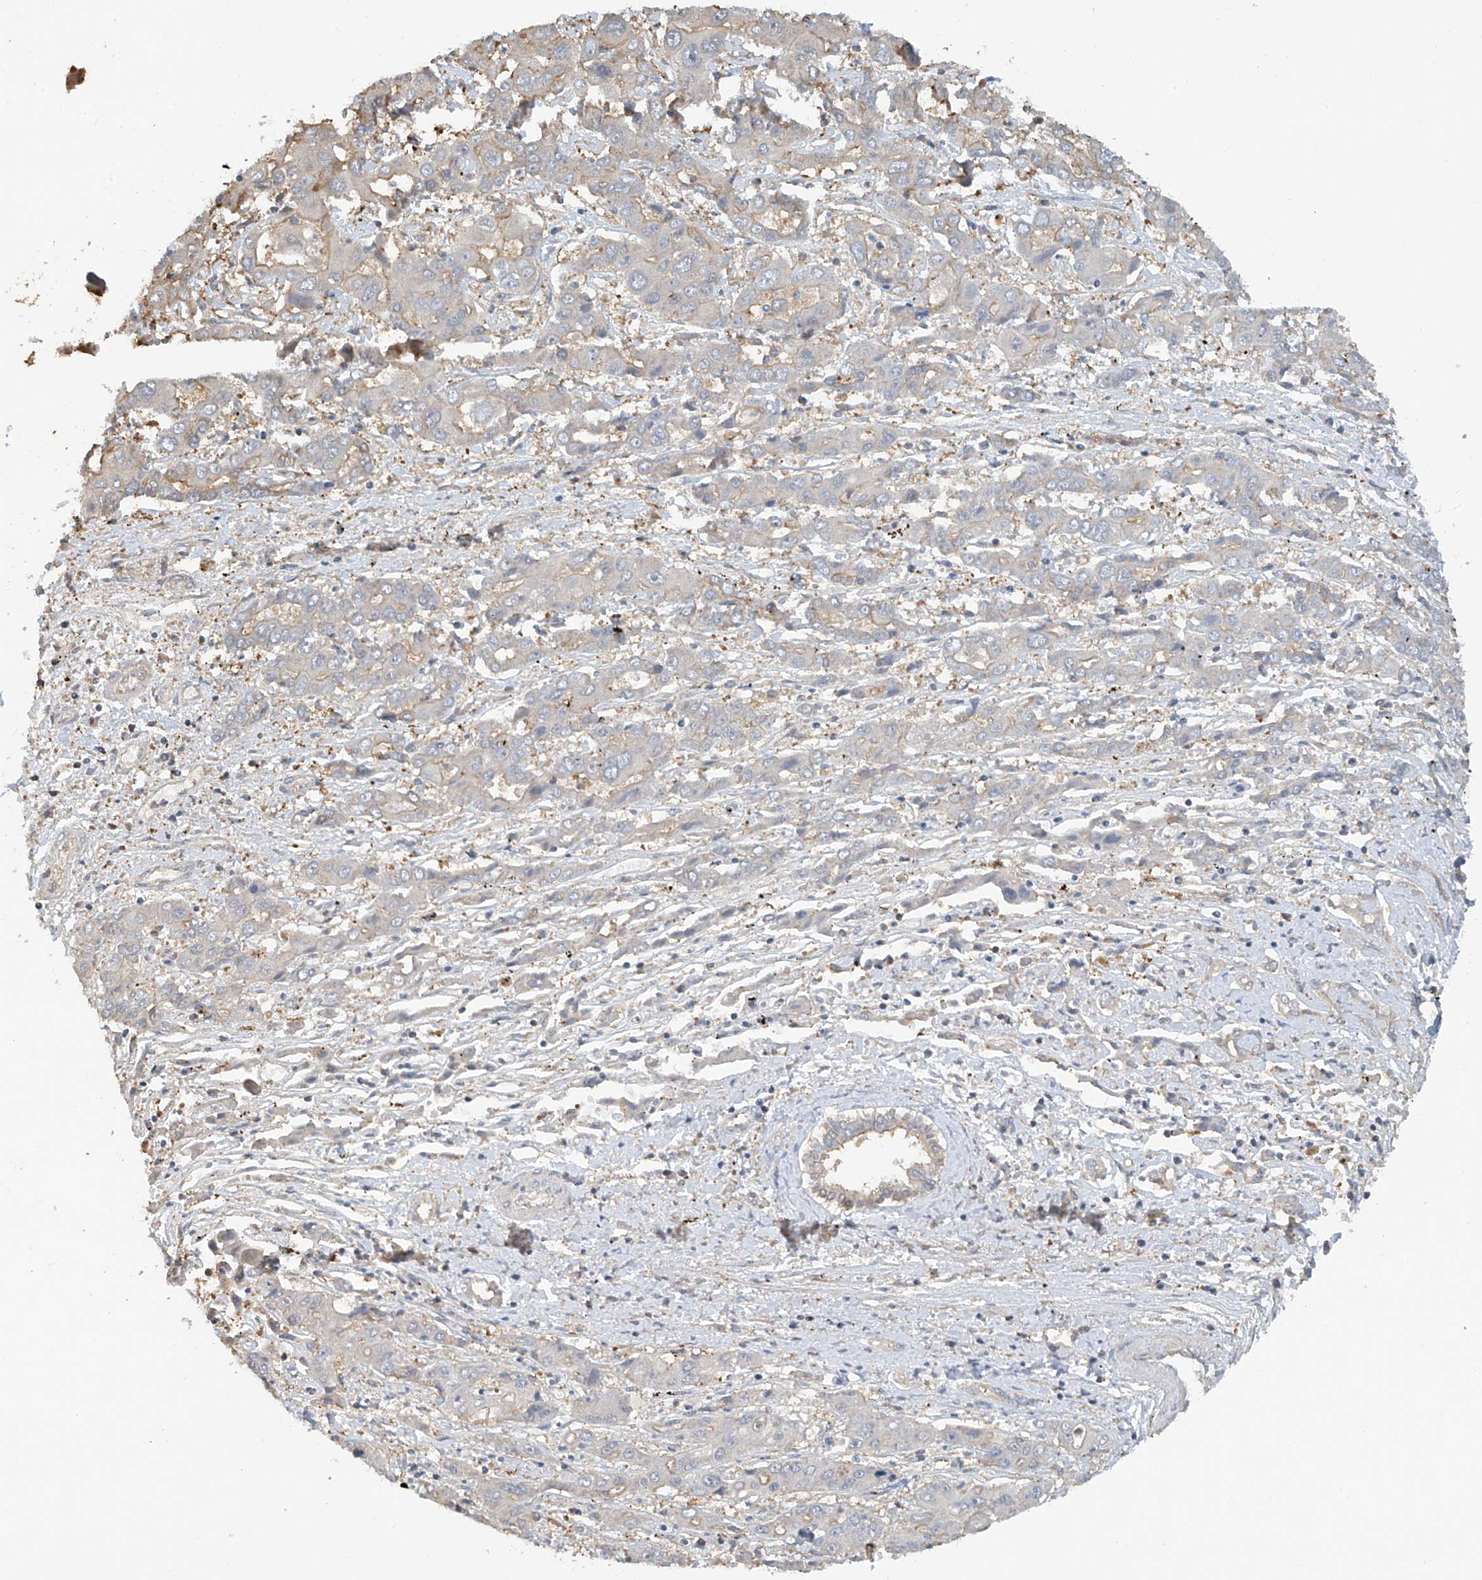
{"staining": {"intensity": "negative", "quantity": "none", "location": "none"}, "tissue": "liver cancer", "cell_type": "Tumor cells", "image_type": "cancer", "snomed": [{"axis": "morphology", "description": "Cholangiocarcinoma"}, {"axis": "topography", "description": "Liver"}], "caption": "DAB immunohistochemical staining of human cholangiocarcinoma (liver) reveals no significant staining in tumor cells.", "gene": "PMM1", "patient": {"sex": "male", "age": 67}}